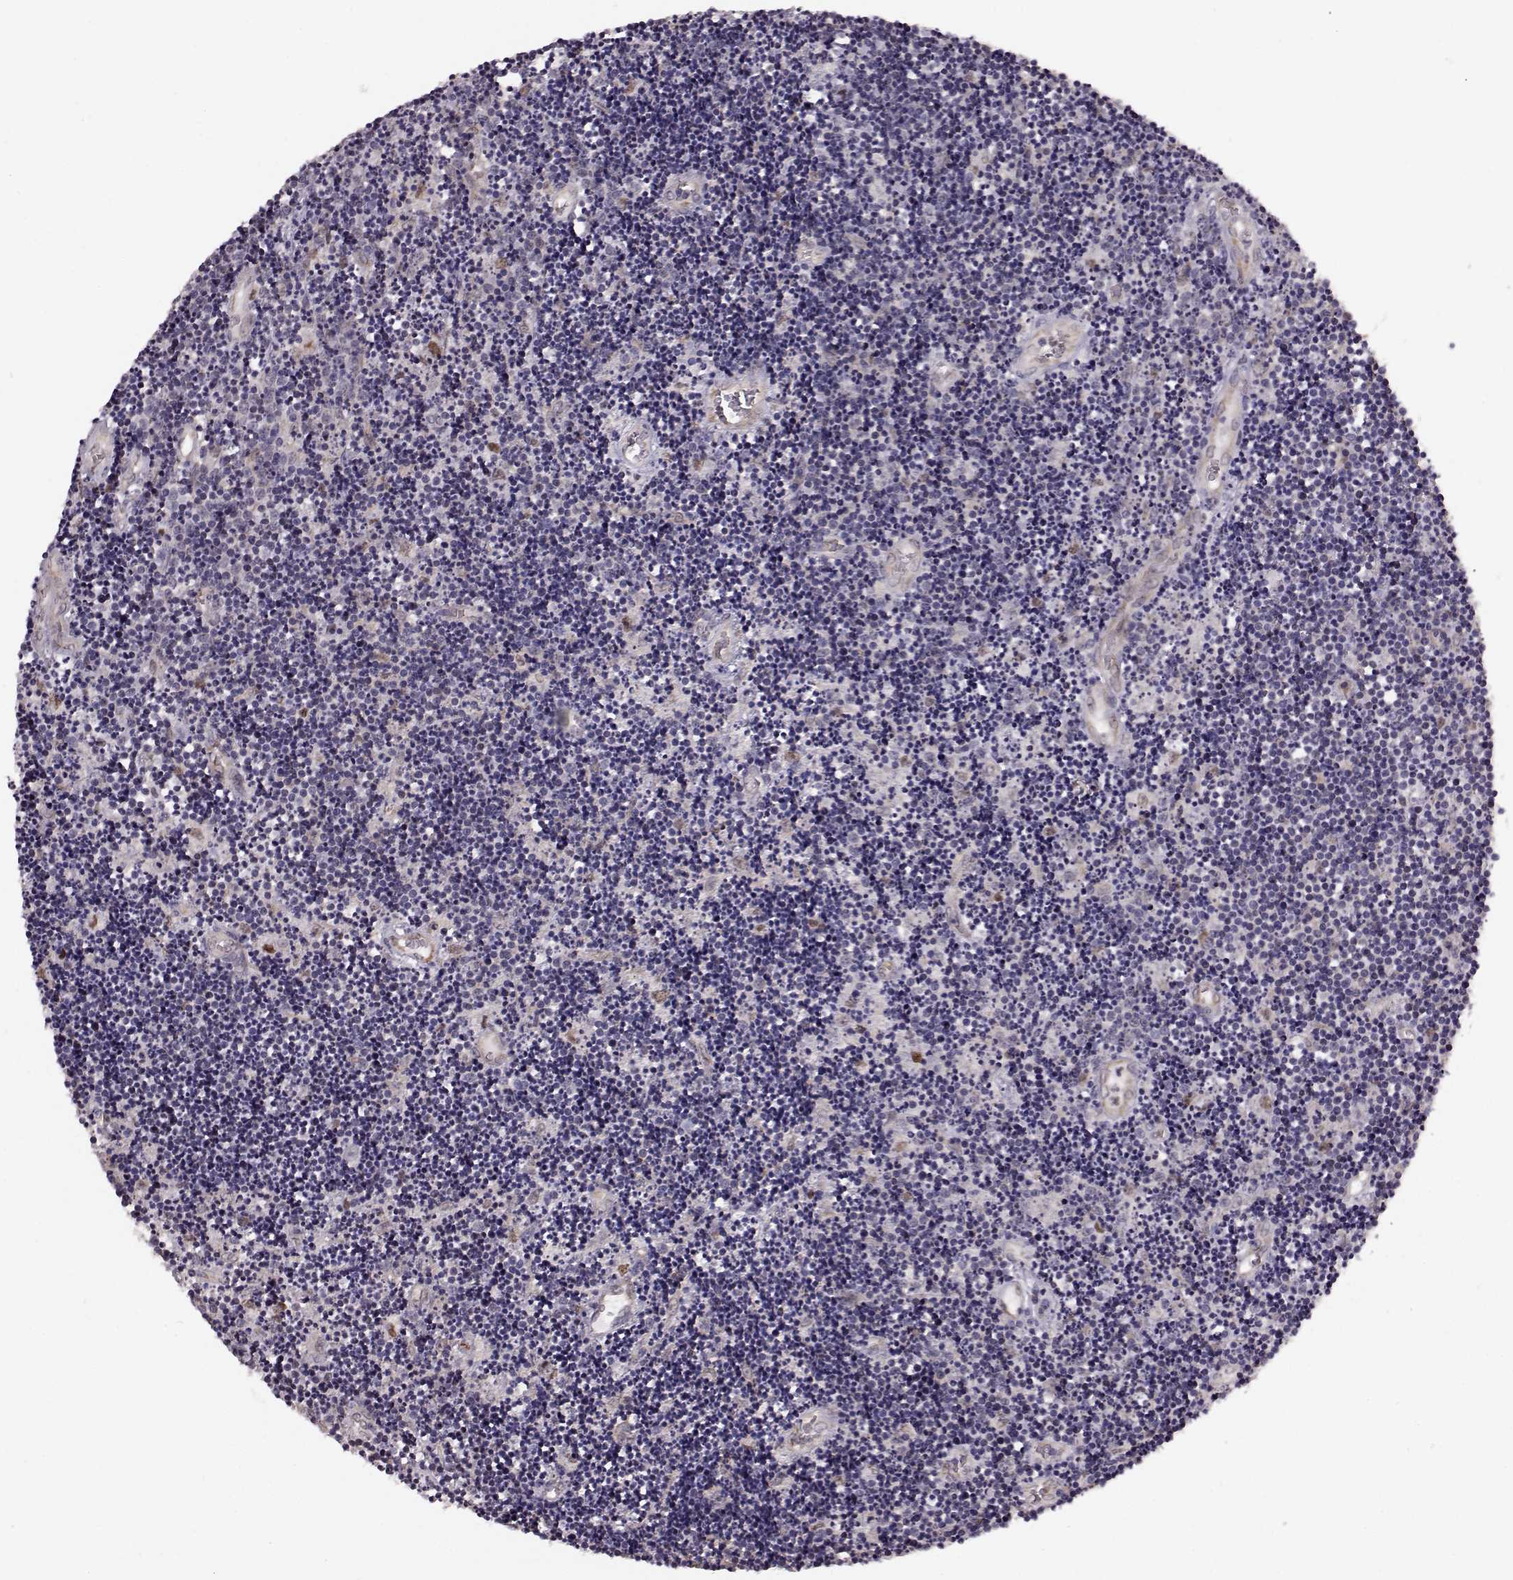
{"staining": {"intensity": "negative", "quantity": "none", "location": "none"}, "tissue": "lymphoma", "cell_type": "Tumor cells", "image_type": "cancer", "snomed": [{"axis": "morphology", "description": "Malignant lymphoma, non-Hodgkin's type, Low grade"}, {"axis": "topography", "description": "Brain"}], "caption": "Protein analysis of lymphoma shows no significant positivity in tumor cells.", "gene": "KLF6", "patient": {"sex": "female", "age": 66}}